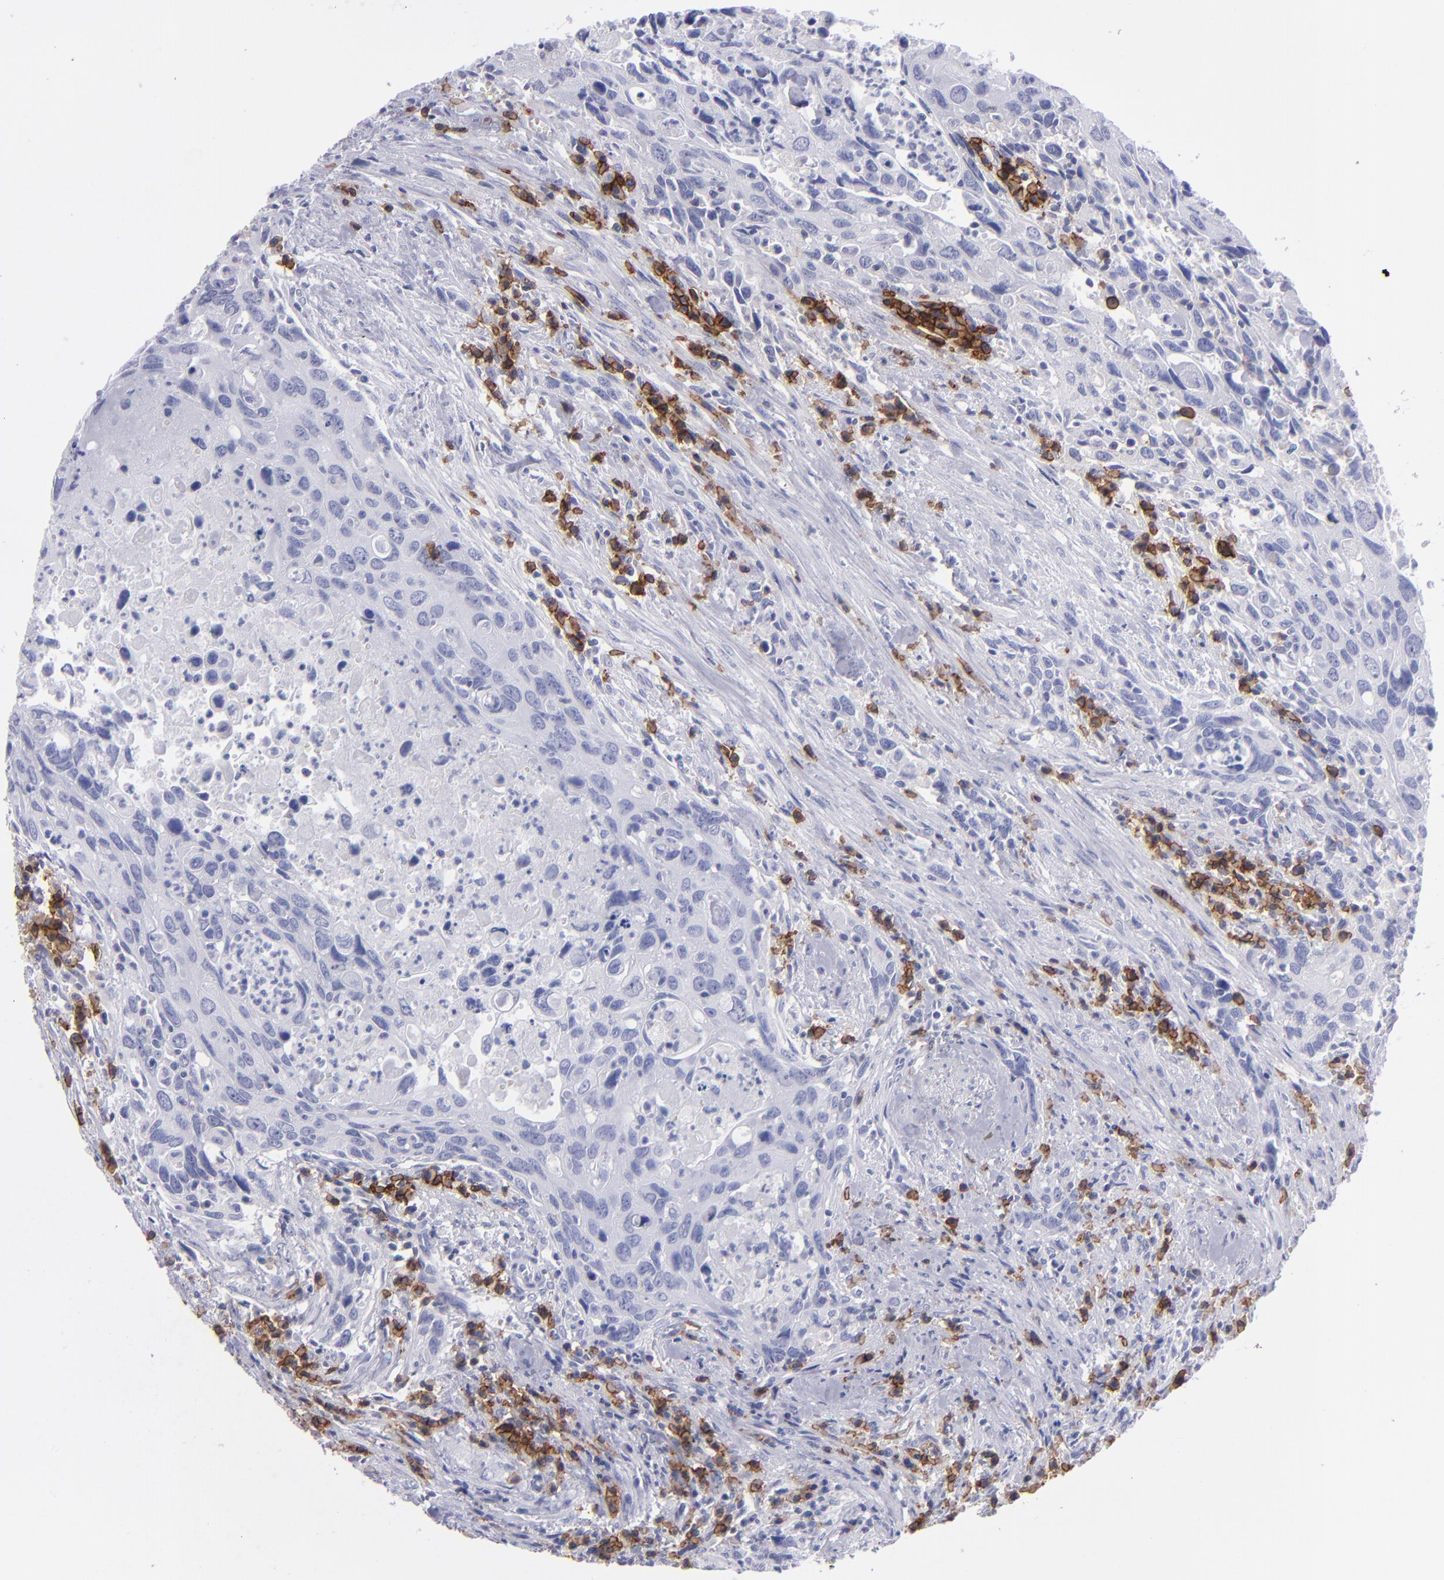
{"staining": {"intensity": "negative", "quantity": "none", "location": "none"}, "tissue": "urothelial cancer", "cell_type": "Tumor cells", "image_type": "cancer", "snomed": [{"axis": "morphology", "description": "Urothelial carcinoma, High grade"}, {"axis": "topography", "description": "Urinary bladder"}], "caption": "An IHC histopathology image of urothelial cancer is shown. There is no staining in tumor cells of urothelial cancer.", "gene": "CD38", "patient": {"sex": "male", "age": 71}}